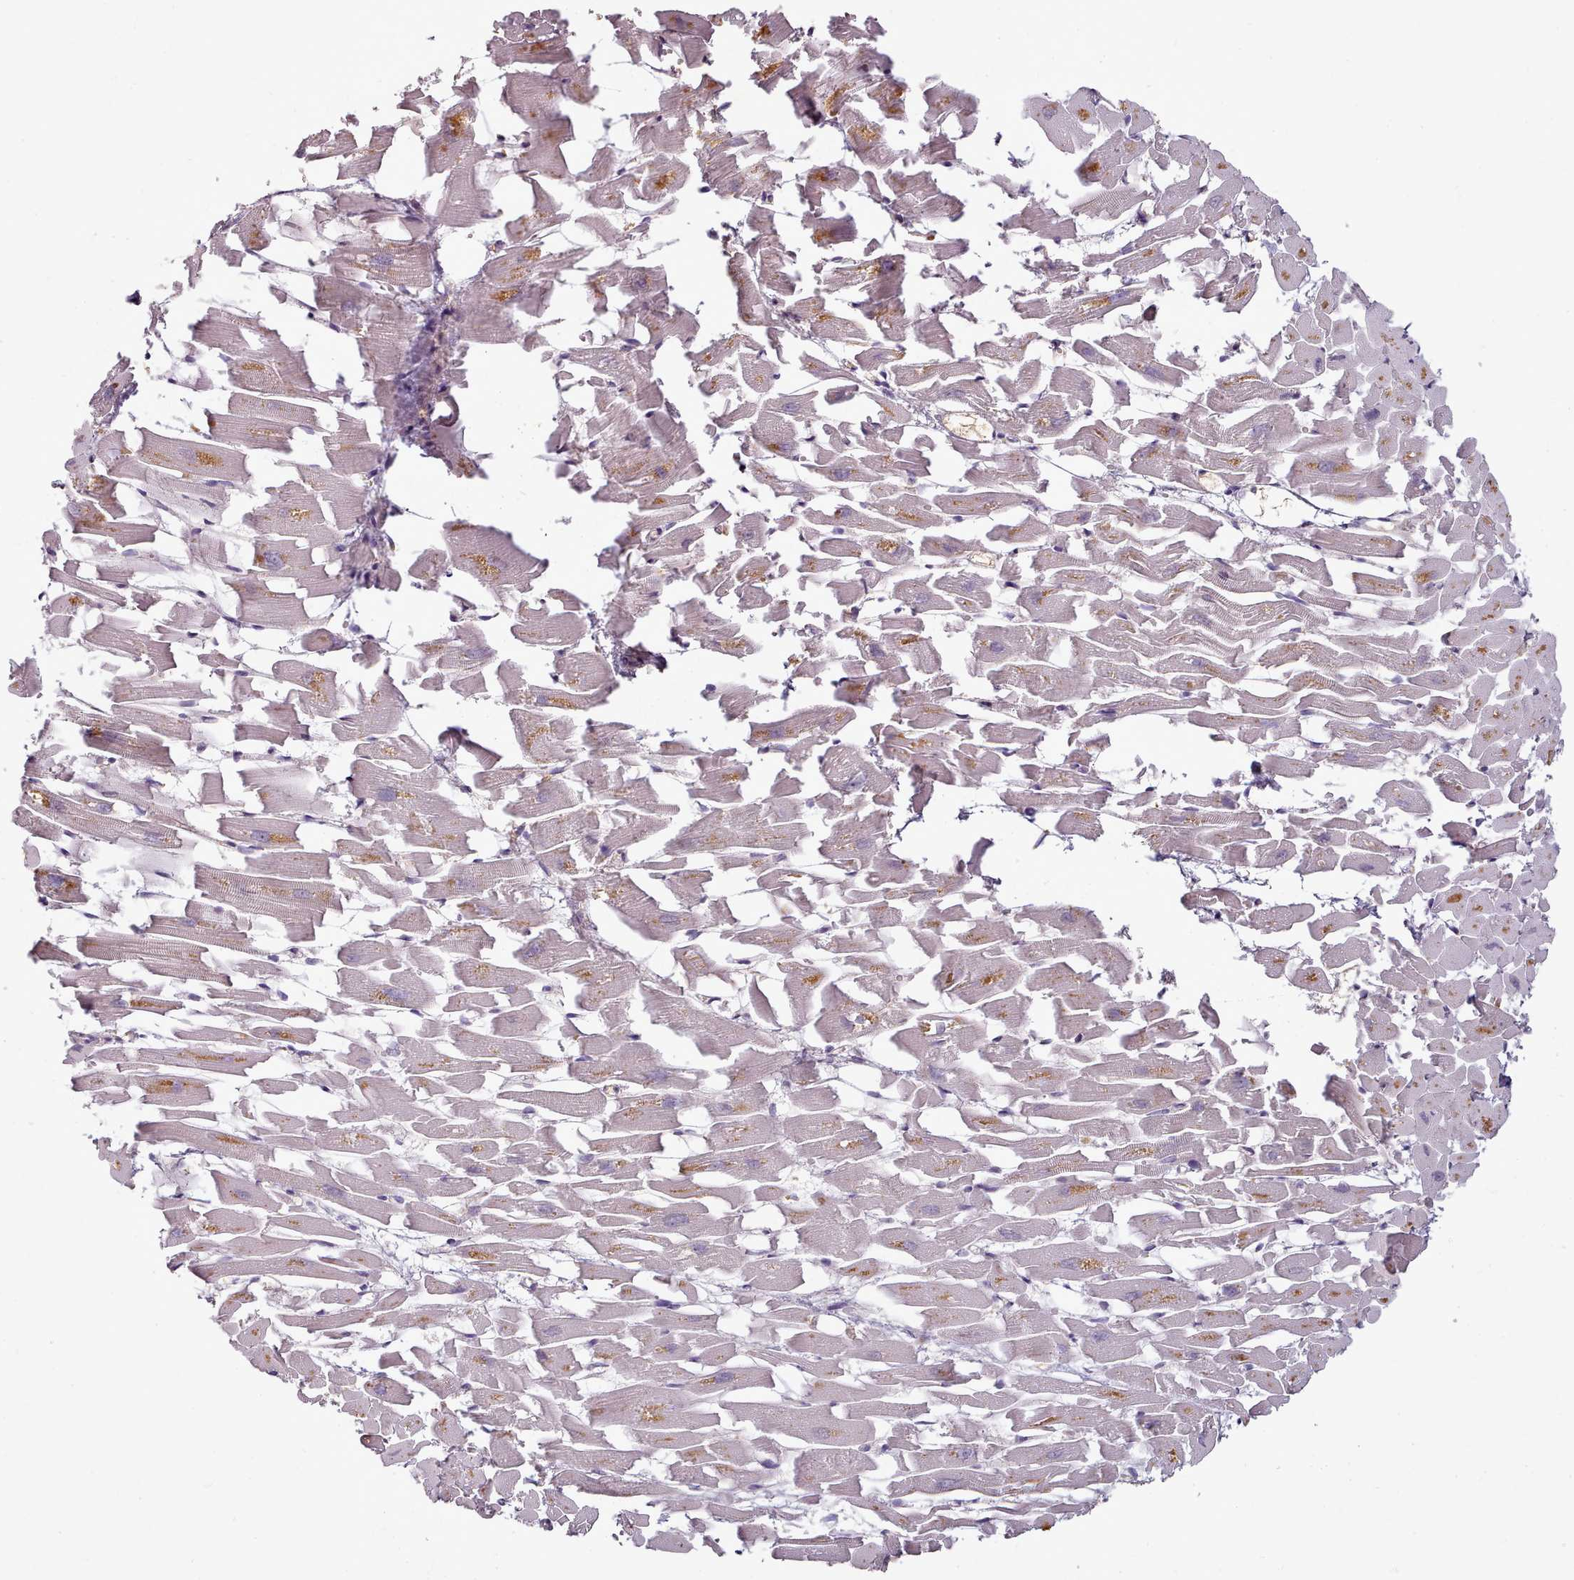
{"staining": {"intensity": "moderate", "quantity": "<25%", "location": "cytoplasmic/membranous"}, "tissue": "heart muscle", "cell_type": "Cardiomyocytes", "image_type": "normal", "snomed": [{"axis": "morphology", "description": "Normal tissue, NOS"}, {"axis": "topography", "description": "Heart"}], "caption": "A low amount of moderate cytoplasmic/membranous expression is seen in about <25% of cardiomyocytes in unremarkable heart muscle. (DAB = brown stain, brightfield microscopy at high magnification).", "gene": "C1QTNF5", "patient": {"sex": "female", "age": 64}}